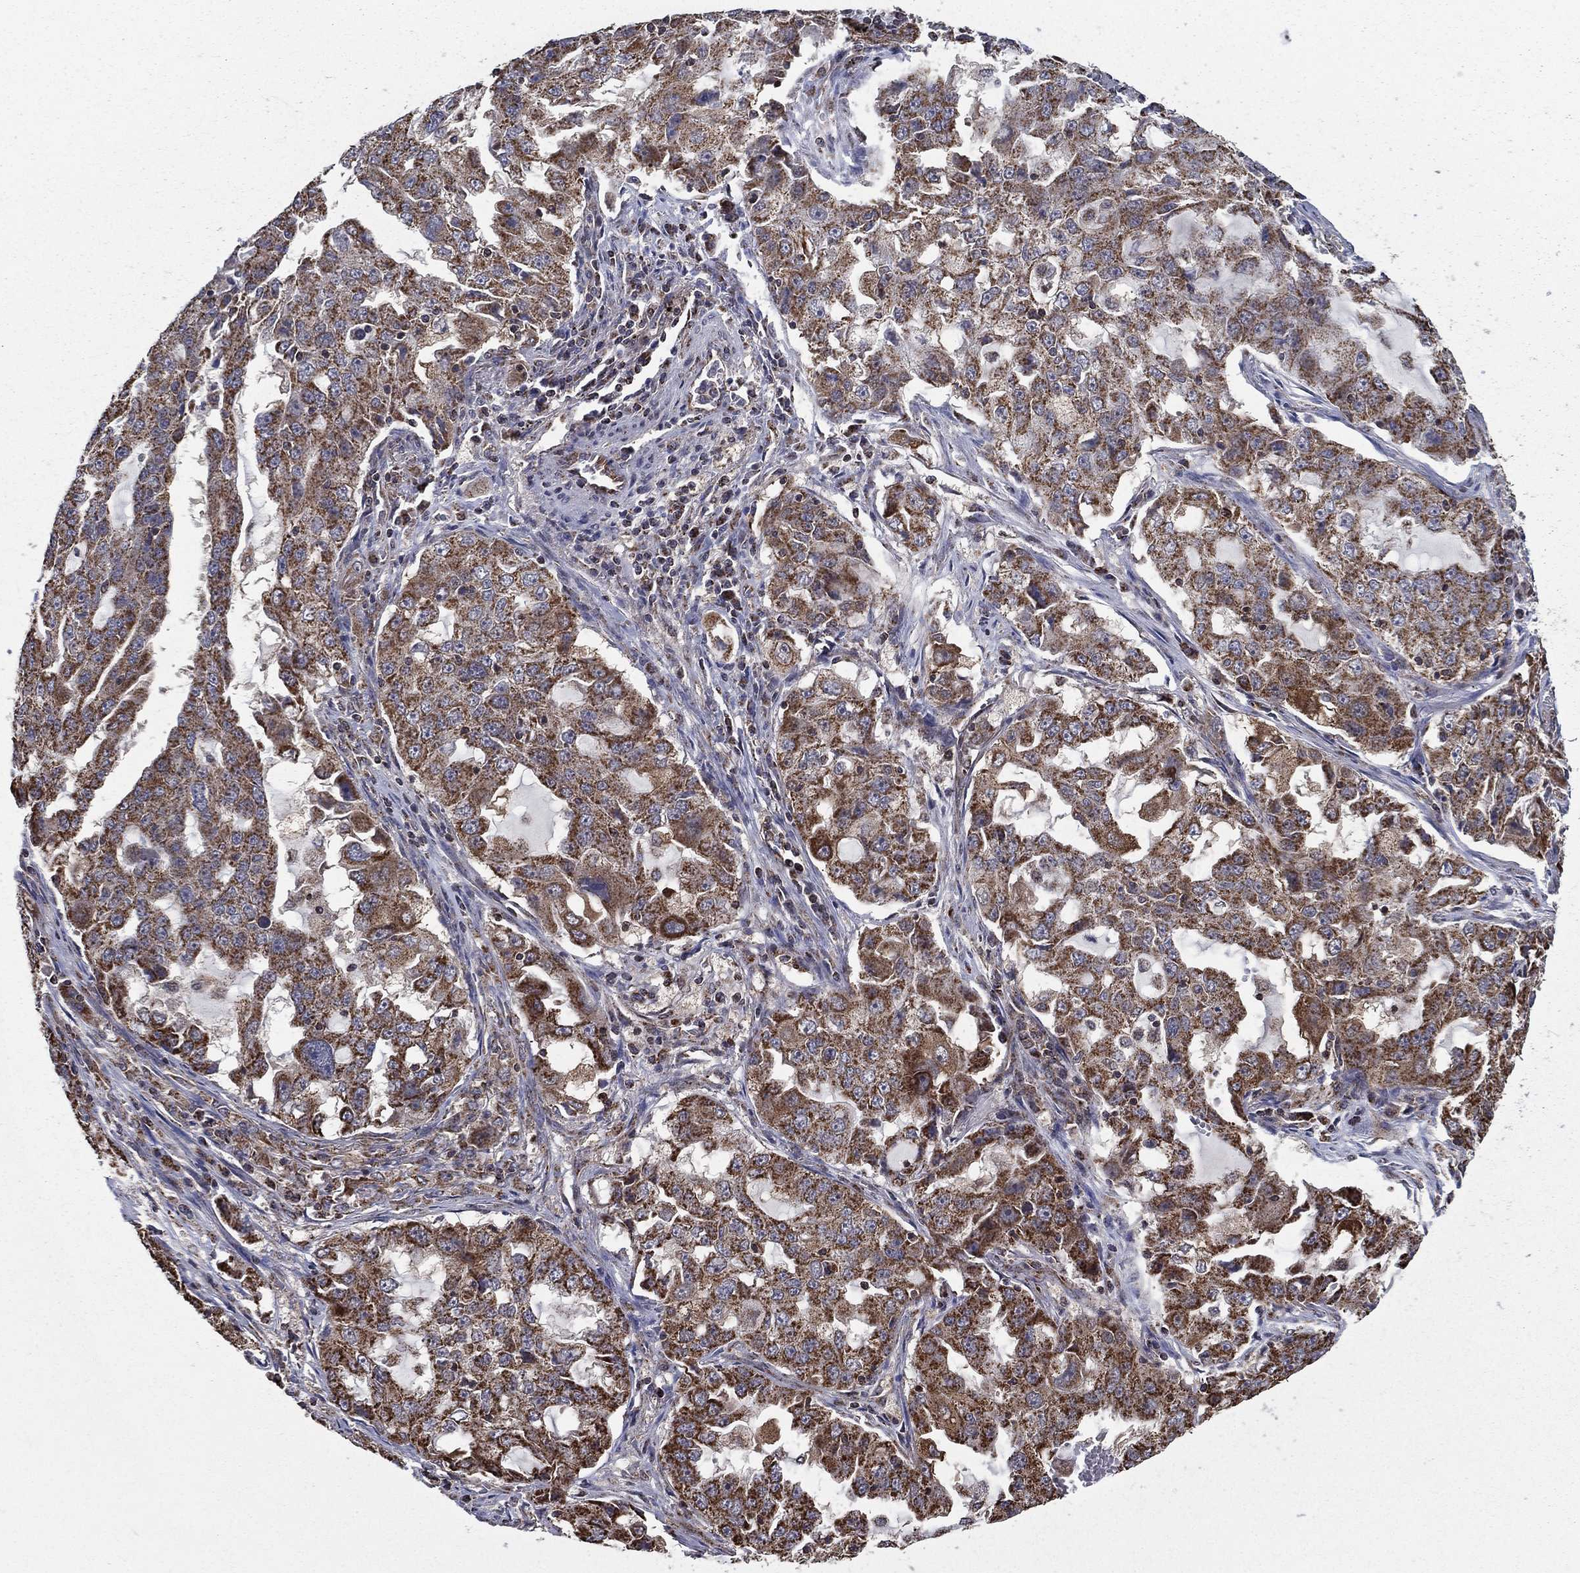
{"staining": {"intensity": "strong", "quantity": ">75%", "location": "cytoplasmic/membranous"}, "tissue": "lung cancer", "cell_type": "Tumor cells", "image_type": "cancer", "snomed": [{"axis": "morphology", "description": "Adenocarcinoma, NOS"}, {"axis": "topography", "description": "Lung"}], "caption": "Immunohistochemical staining of human adenocarcinoma (lung) reveals high levels of strong cytoplasmic/membranous protein positivity in approximately >75% of tumor cells. The staining was performed using DAB (3,3'-diaminobenzidine) to visualize the protein expression in brown, while the nuclei were stained in blue with hematoxylin (Magnification: 20x).", "gene": "RIGI", "patient": {"sex": "female", "age": 61}}